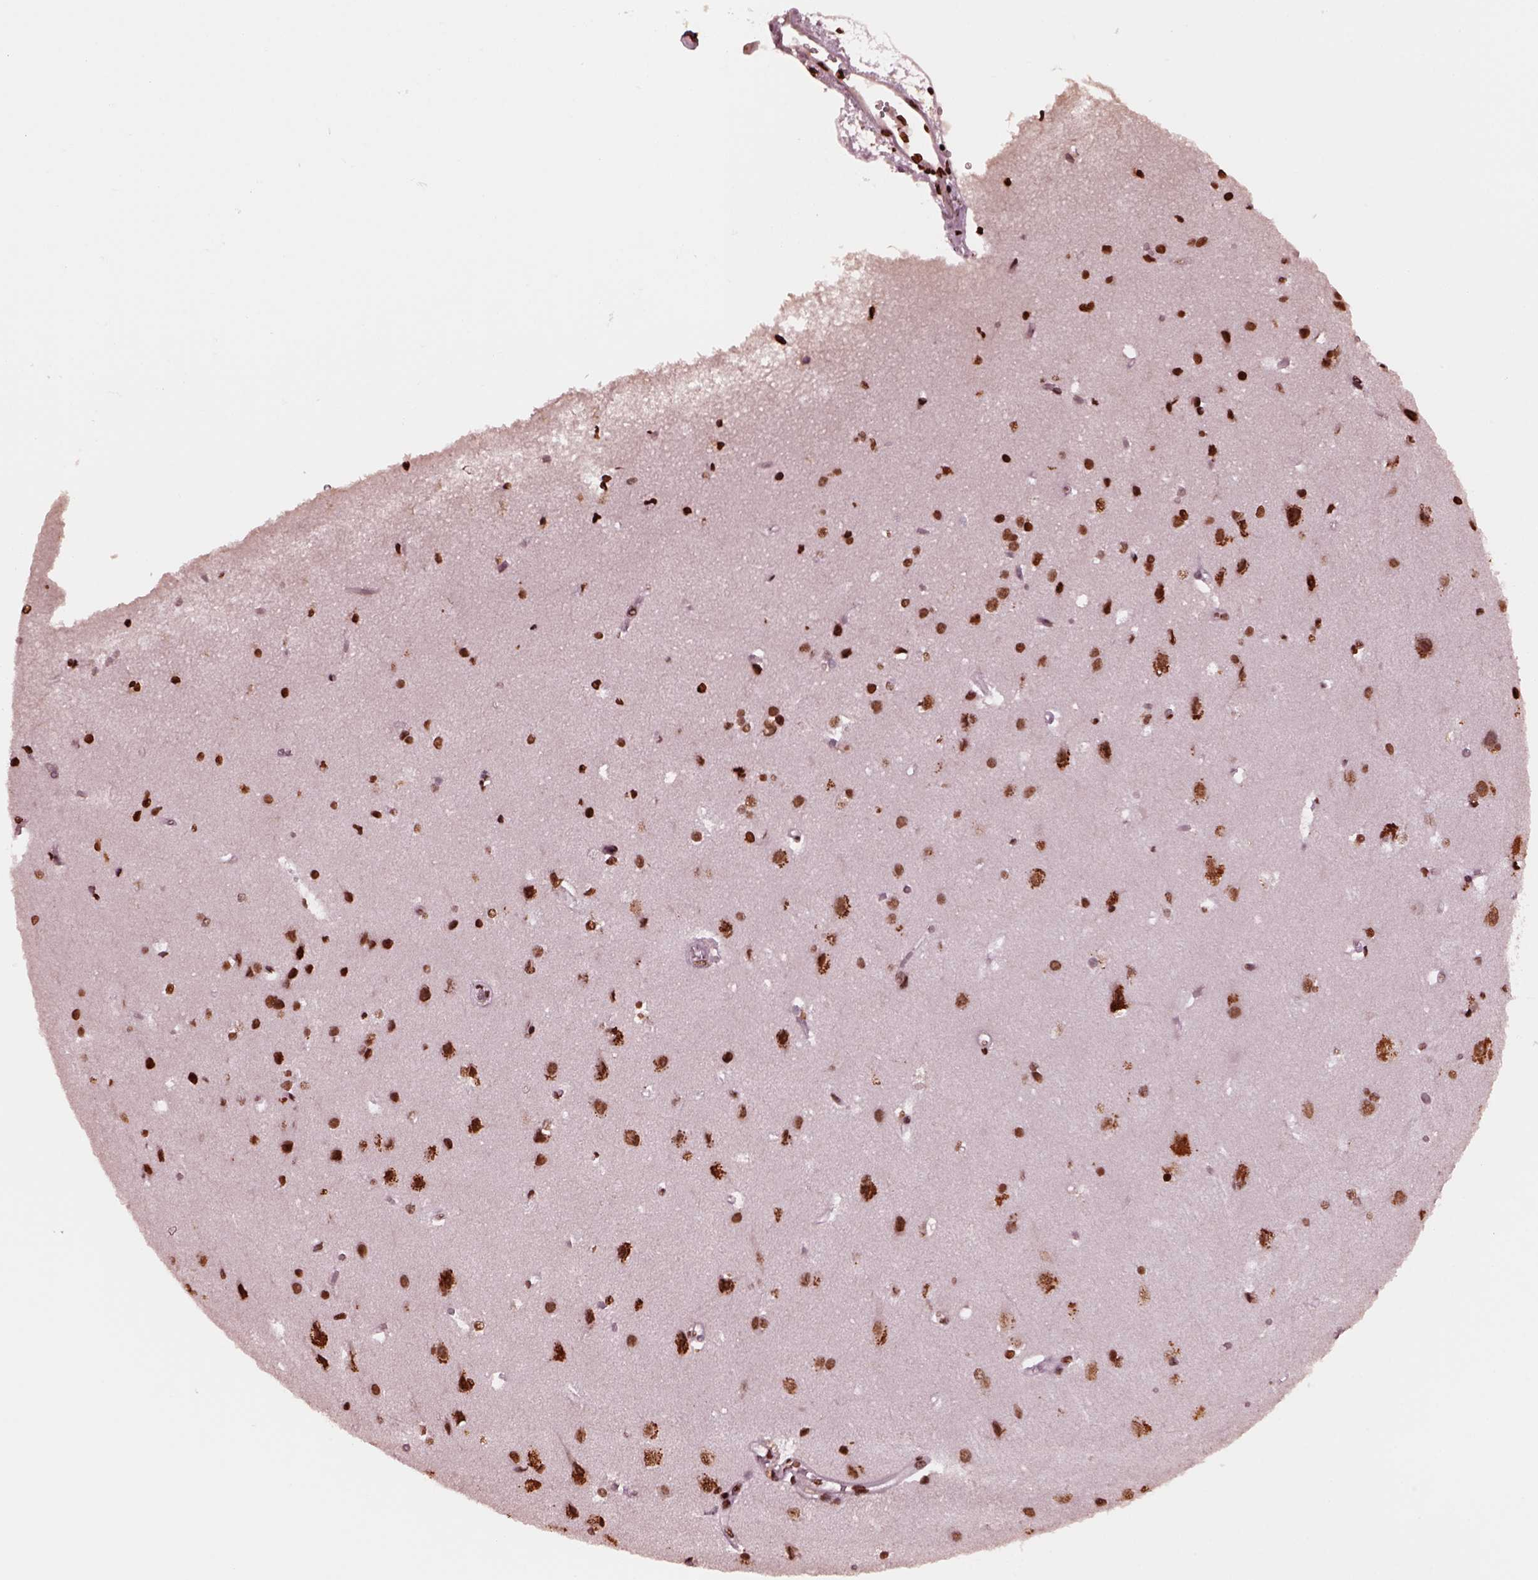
{"staining": {"intensity": "moderate", "quantity": "25%-75%", "location": "nuclear"}, "tissue": "cerebral cortex", "cell_type": "Endothelial cells", "image_type": "normal", "snomed": [{"axis": "morphology", "description": "Normal tissue, NOS"}, {"axis": "topography", "description": "Cerebral cortex"}], "caption": "This image shows benign cerebral cortex stained with immunohistochemistry to label a protein in brown. The nuclear of endothelial cells show moderate positivity for the protein. Nuclei are counter-stained blue.", "gene": "NSD1", "patient": {"sex": "male", "age": 37}}